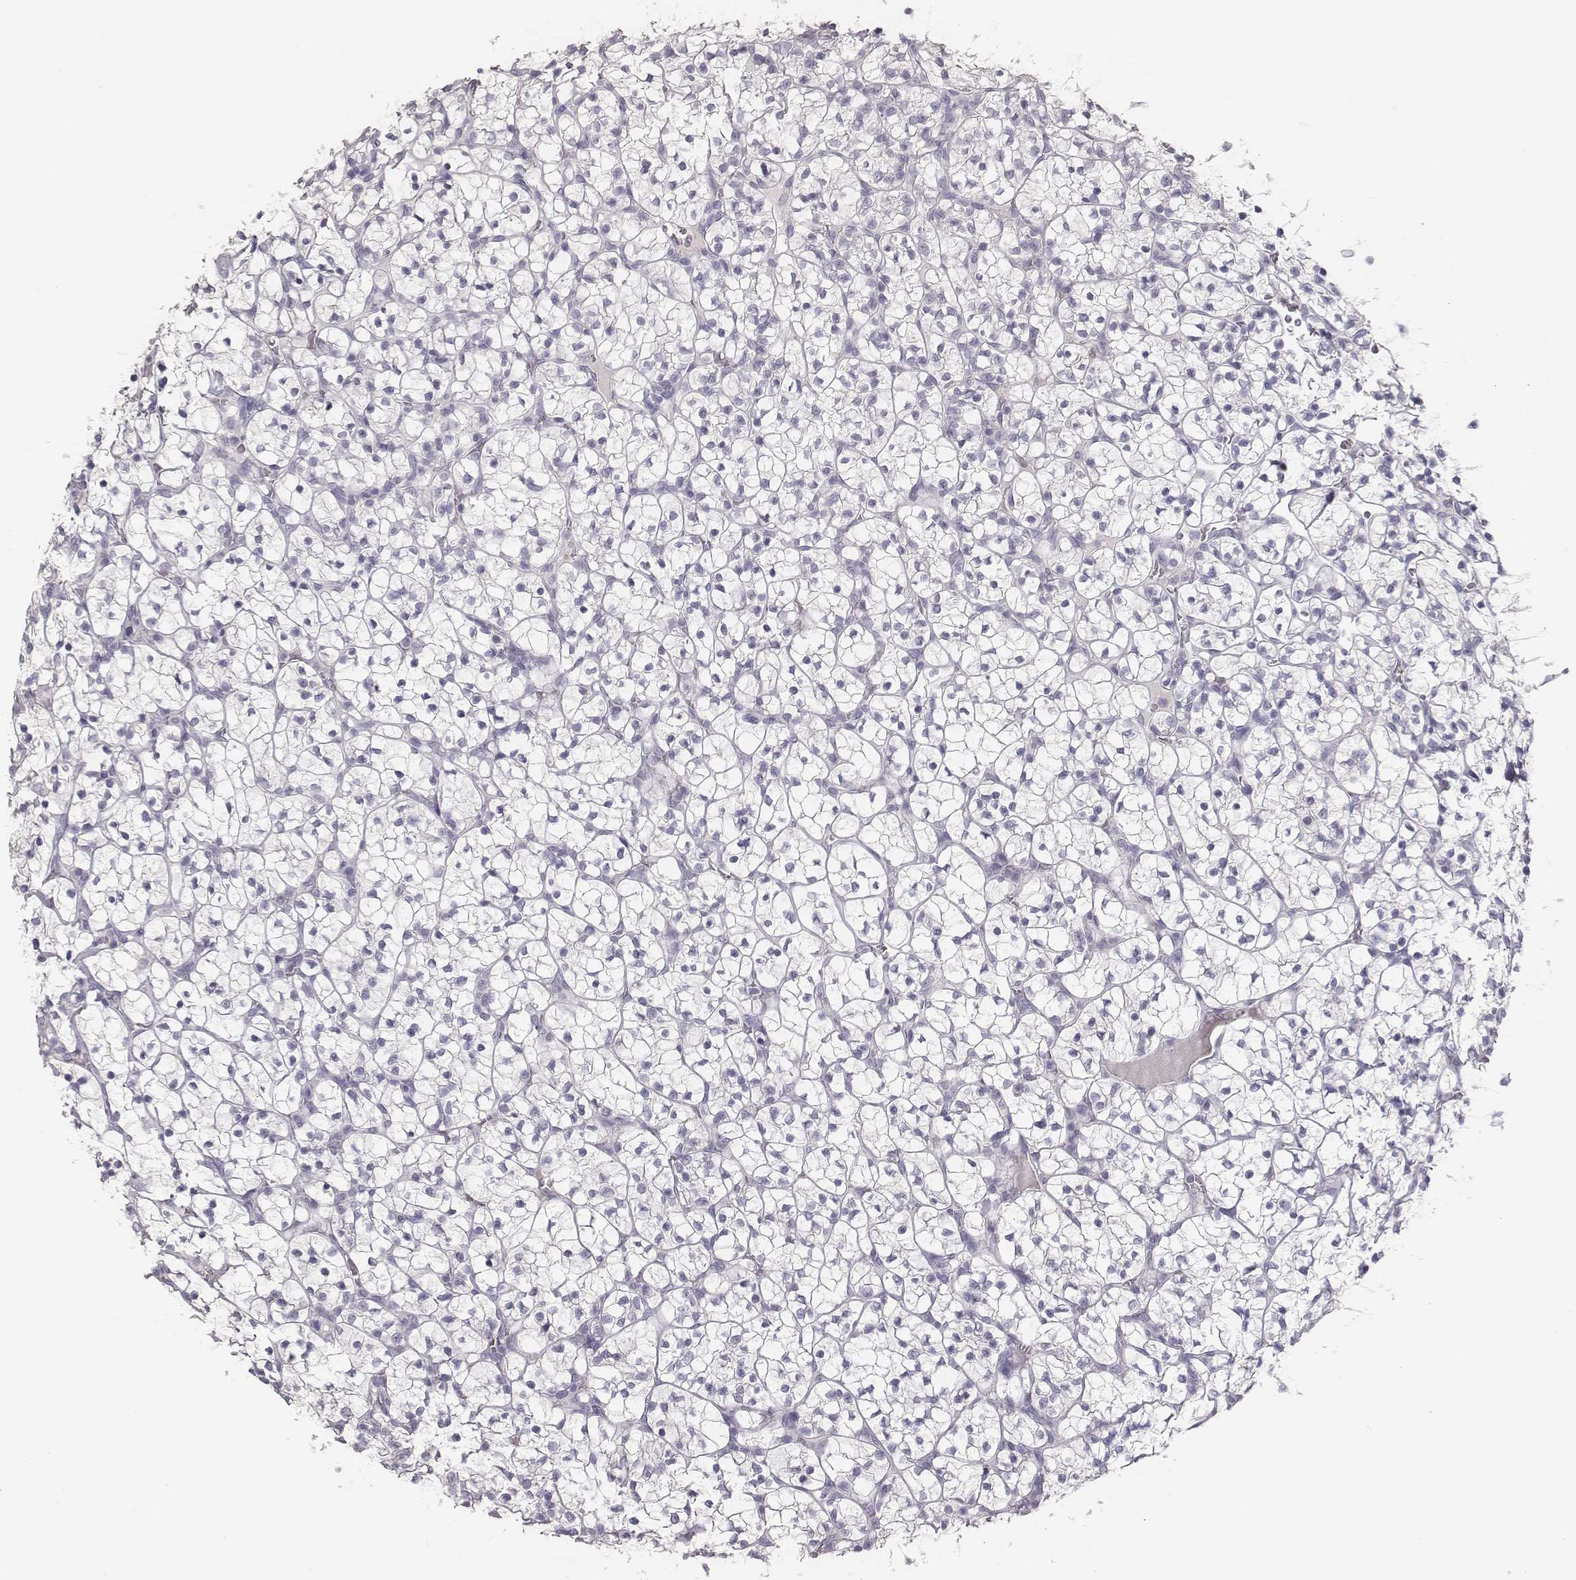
{"staining": {"intensity": "negative", "quantity": "none", "location": "none"}, "tissue": "renal cancer", "cell_type": "Tumor cells", "image_type": "cancer", "snomed": [{"axis": "morphology", "description": "Adenocarcinoma, NOS"}, {"axis": "topography", "description": "Kidney"}], "caption": "DAB immunohistochemical staining of adenocarcinoma (renal) displays no significant staining in tumor cells.", "gene": "MYH6", "patient": {"sex": "female", "age": 89}}